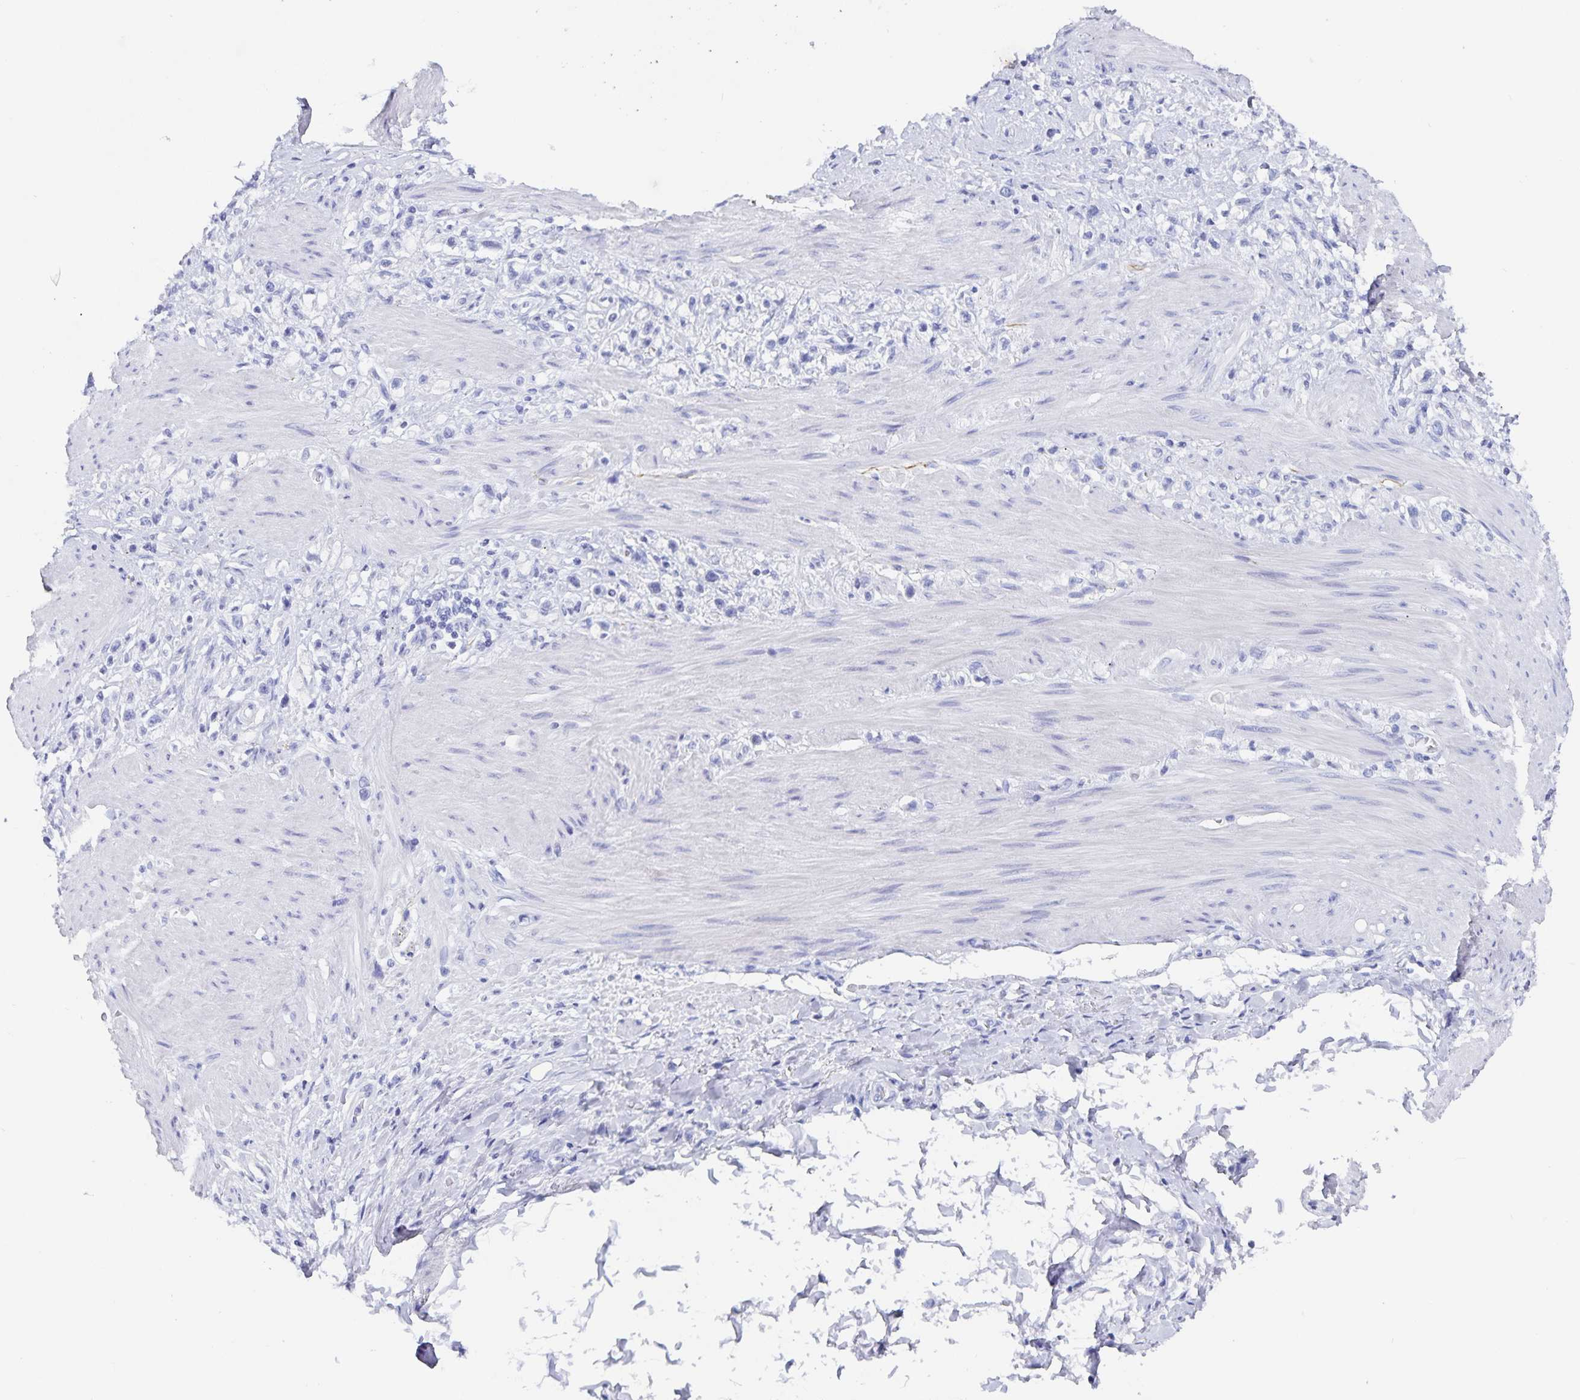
{"staining": {"intensity": "negative", "quantity": "none", "location": "none"}, "tissue": "stomach cancer", "cell_type": "Tumor cells", "image_type": "cancer", "snomed": [{"axis": "morphology", "description": "Adenocarcinoma, NOS"}, {"axis": "topography", "description": "Stomach"}], "caption": "This is a histopathology image of IHC staining of stomach cancer (adenocarcinoma), which shows no expression in tumor cells.", "gene": "C19orf73", "patient": {"sex": "female", "age": 65}}